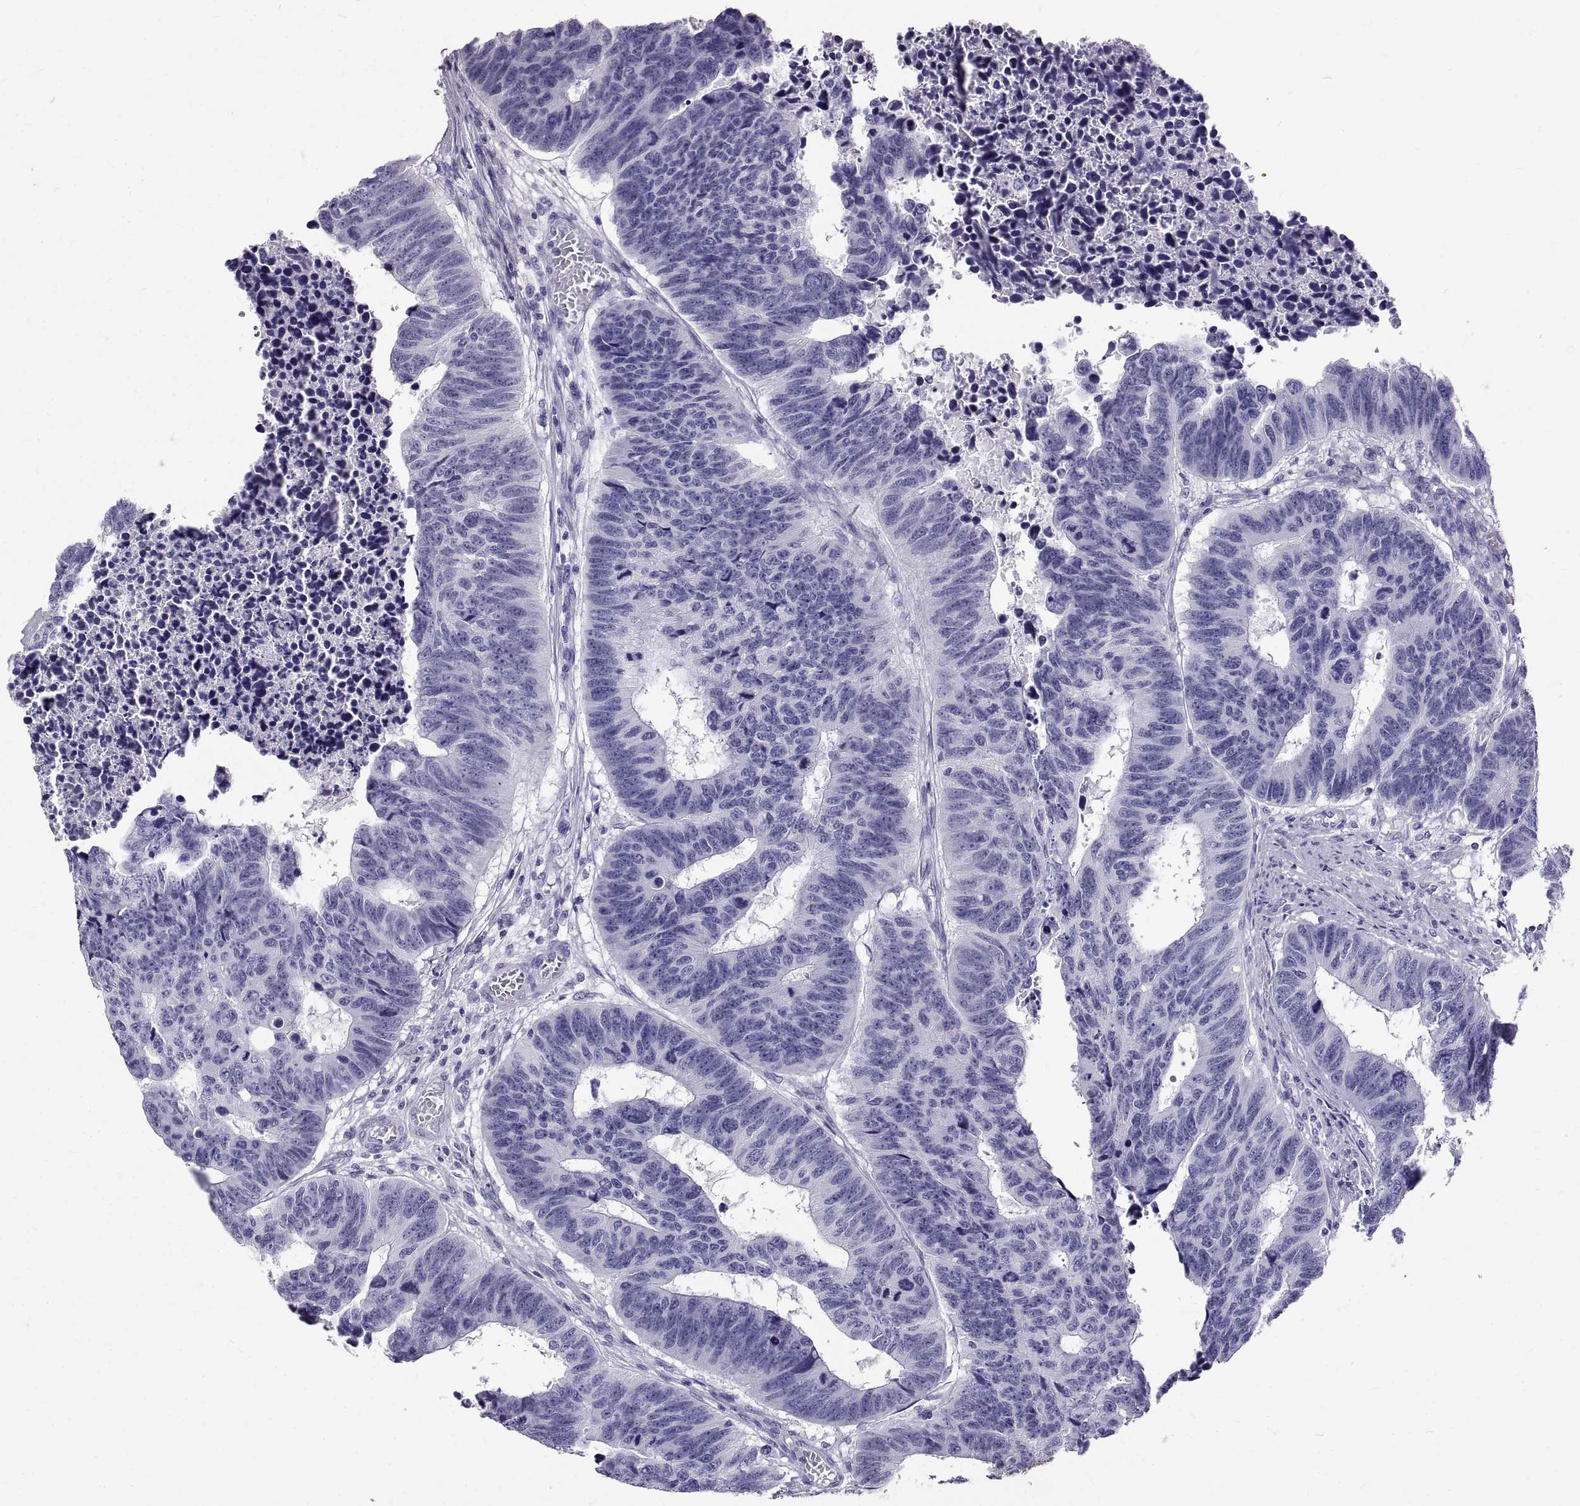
{"staining": {"intensity": "negative", "quantity": "none", "location": "none"}, "tissue": "colorectal cancer", "cell_type": "Tumor cells", "image_type": "cancer", "snomed": [{"axis": "morphology", "description": "Adenocarcinoma, NOS"}, {"axis": "topography", "description": "Rectum"}], "caption": "The immunohistochemistry (IHC) histopathology image has no significant staining in tumor cells of colorectal cancer (adenocarcinoma) tissue.", "gene": "GNG12", "patient": {"sex": "female", "age": 85}}